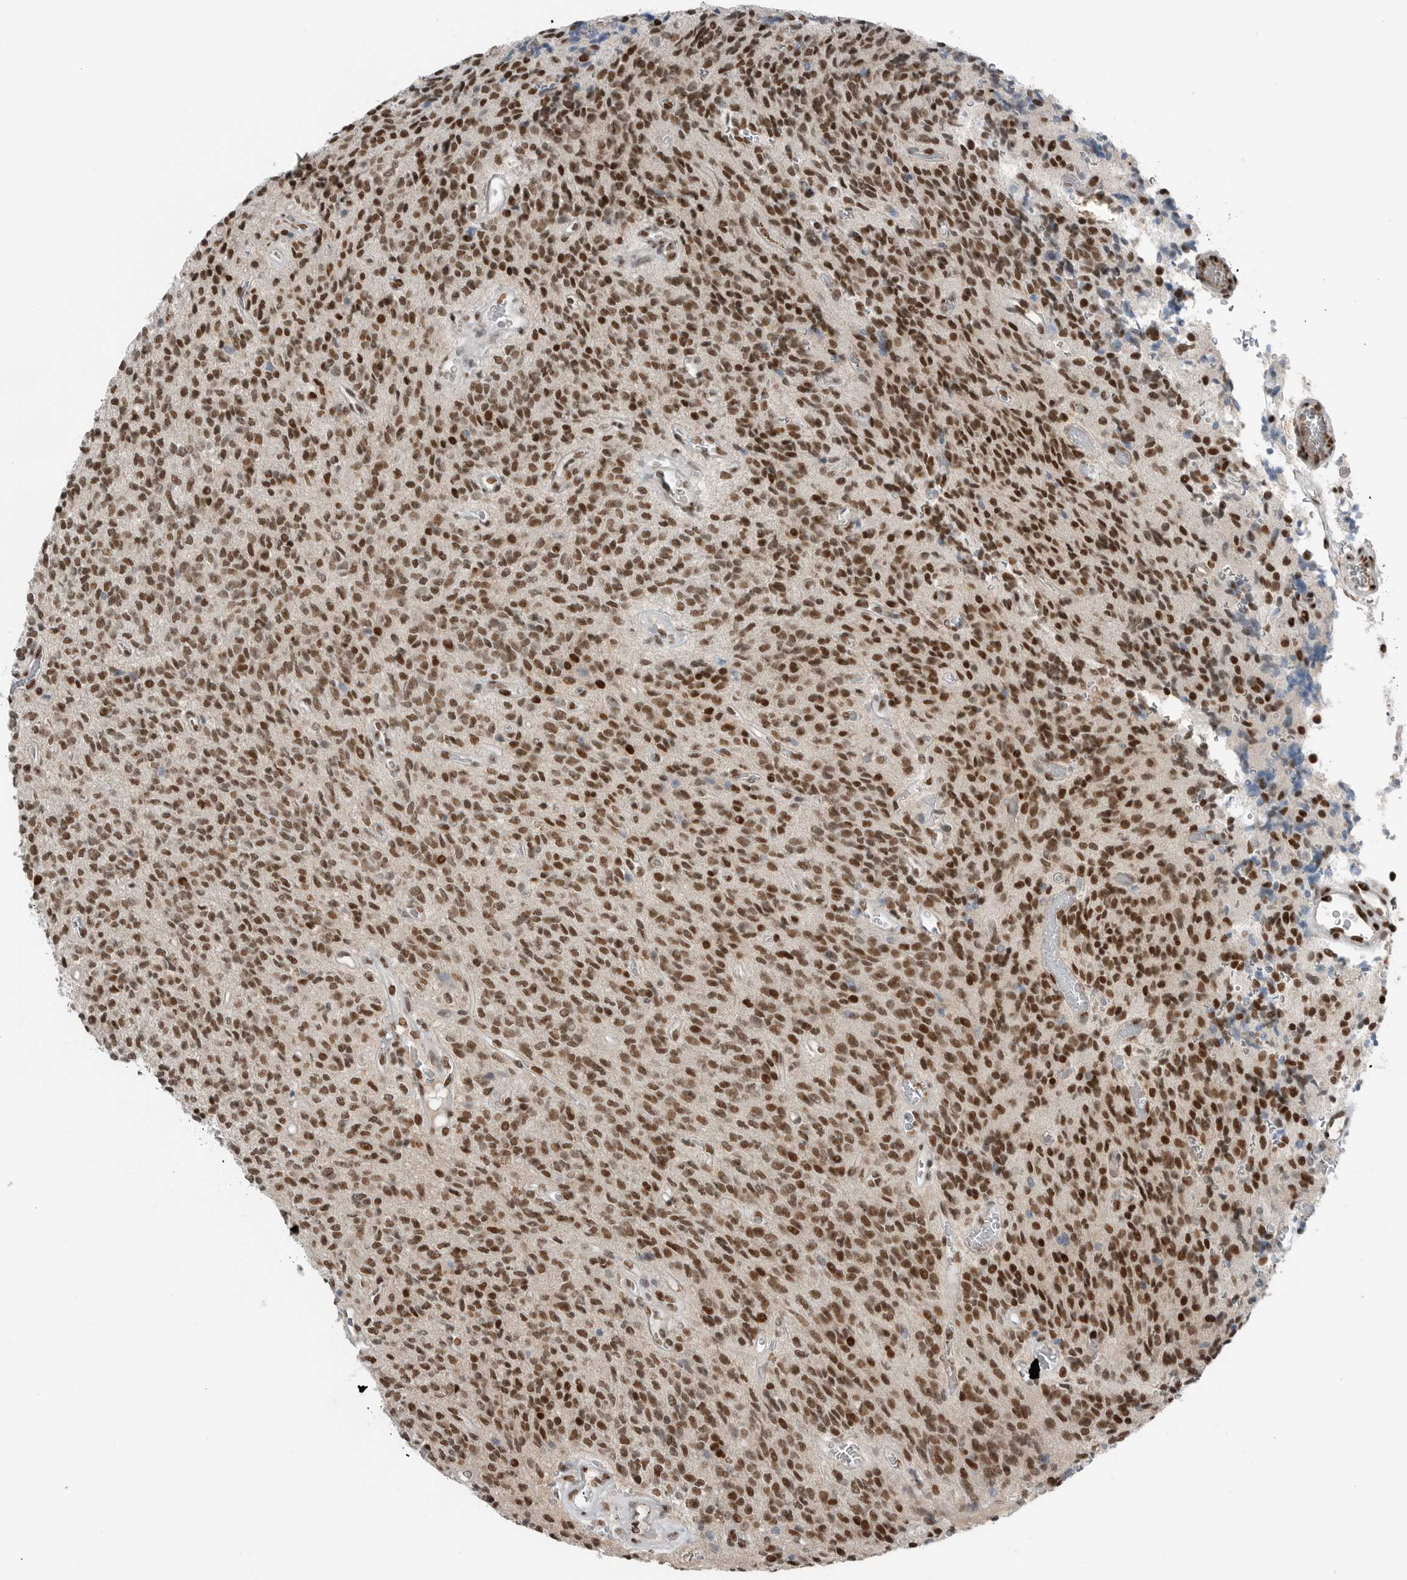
{"staining": {"intensity": "strong", "quantity": ">75%", "location": "nuclear"}, "tissue": "glioma", "cell_type": "Tumor cells", "image_type": "cancer", "snomed": [{"axis": "morphology", "description": "Glioma, malignant, High grade"}, {"axis": "topography", "description": "Brain"}], "caption": "There is high levels of strong nuclear positivity in tumor cells of malignant glioma (high-grade), as demonstrated by immunohistochemical staining (brown color).", "gene": "BLZF1", "patient": {"sex": "male", "age": 34}}